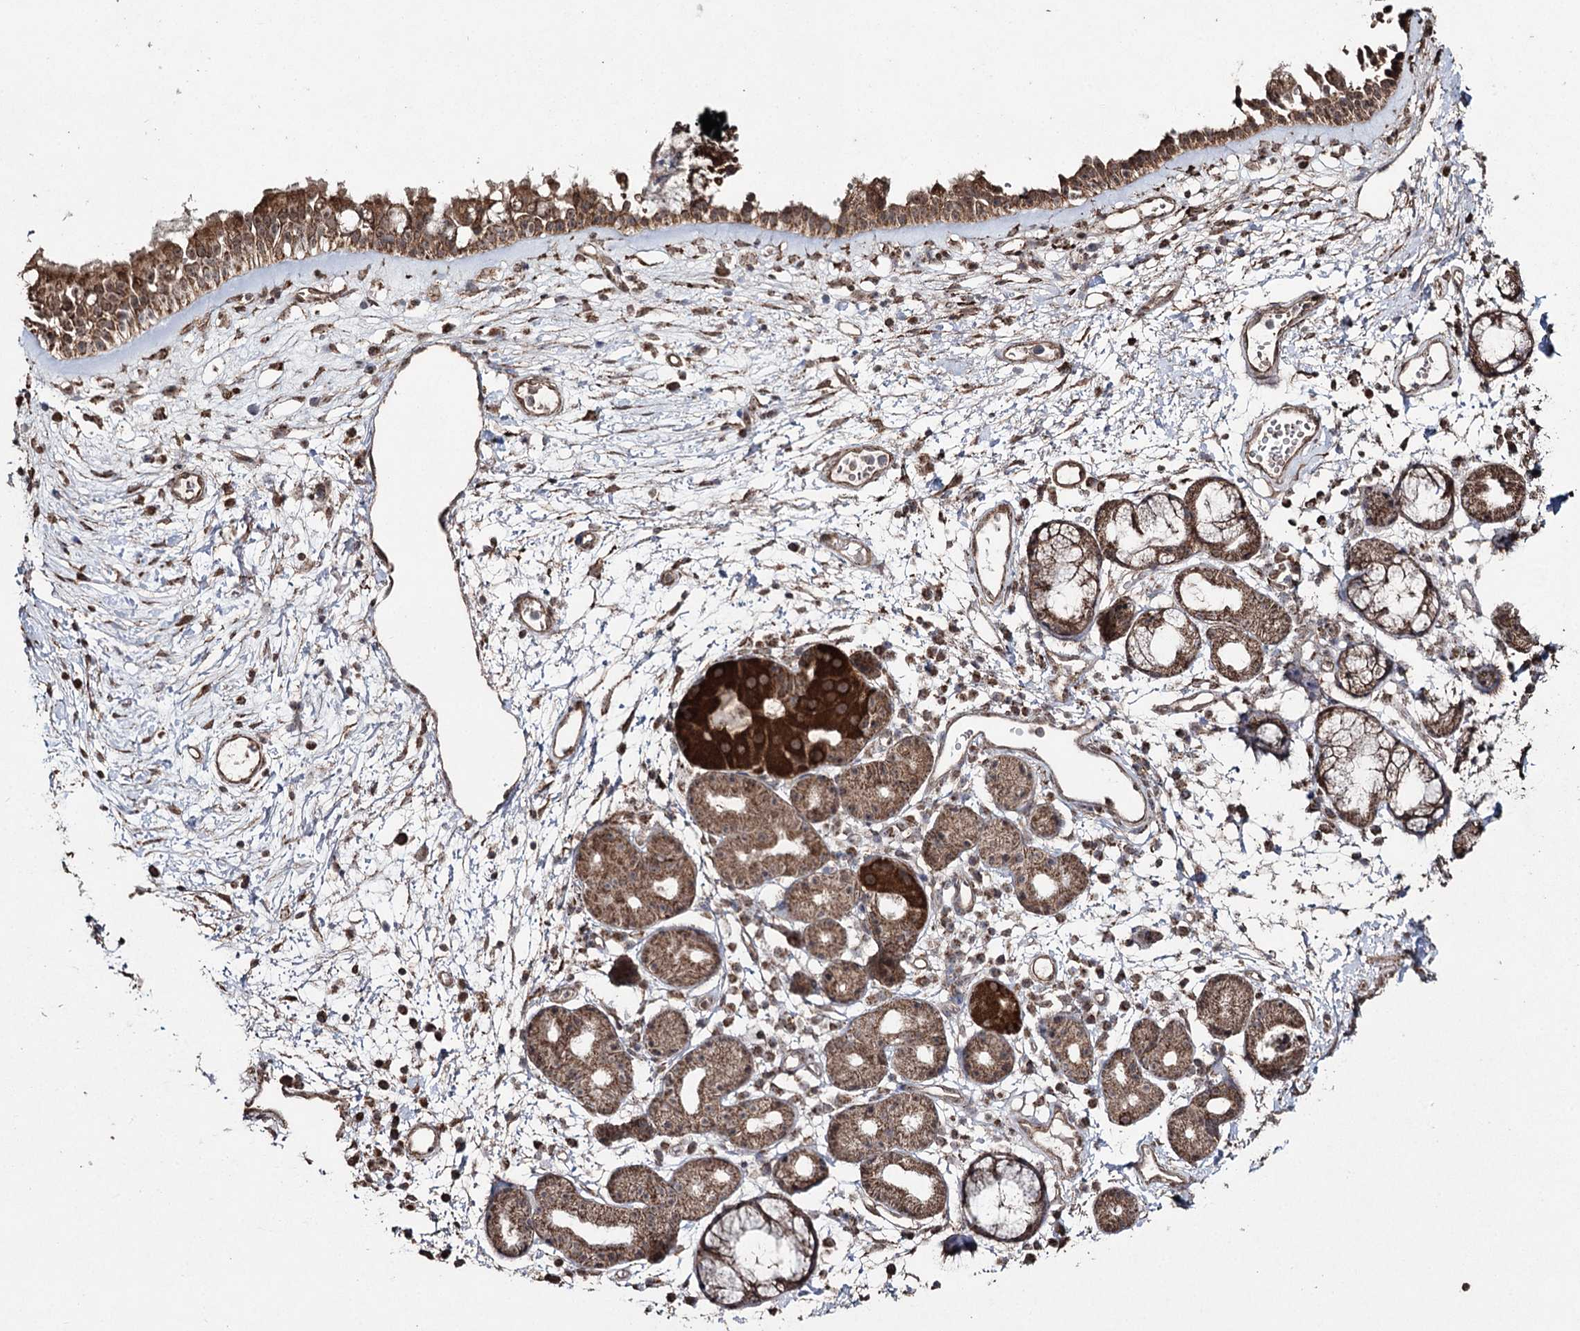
{"staining": {"intensity": "strong", "quantity": ">75%", "location": "cytoplasmic/membranous"}, "tissue": "nasopharynx", "cell_type": "Respiratory epithelial cells", "image_type": "normal", "snomed": [{"axis": "morphology", "description": "Normal tissue, NOS"}, {"axis": "morphology", "description": "Inflammation, NOS"}, {"axis": "topography", "description": "Nasopharynx"}], "caption": "Immunohistochemistry image of normal nasopharynx: human nasopharynx stained using immunohistochemistry (IHC) demonstrates high levels of strong protein expression localized specifically in the cytoplasmic/membranous of respiratory epithelial cells, appearing as a cytoplasmic/membranous brown color.", "gene": "SLF2", "patient": {"sex": "male", "age": 70}}